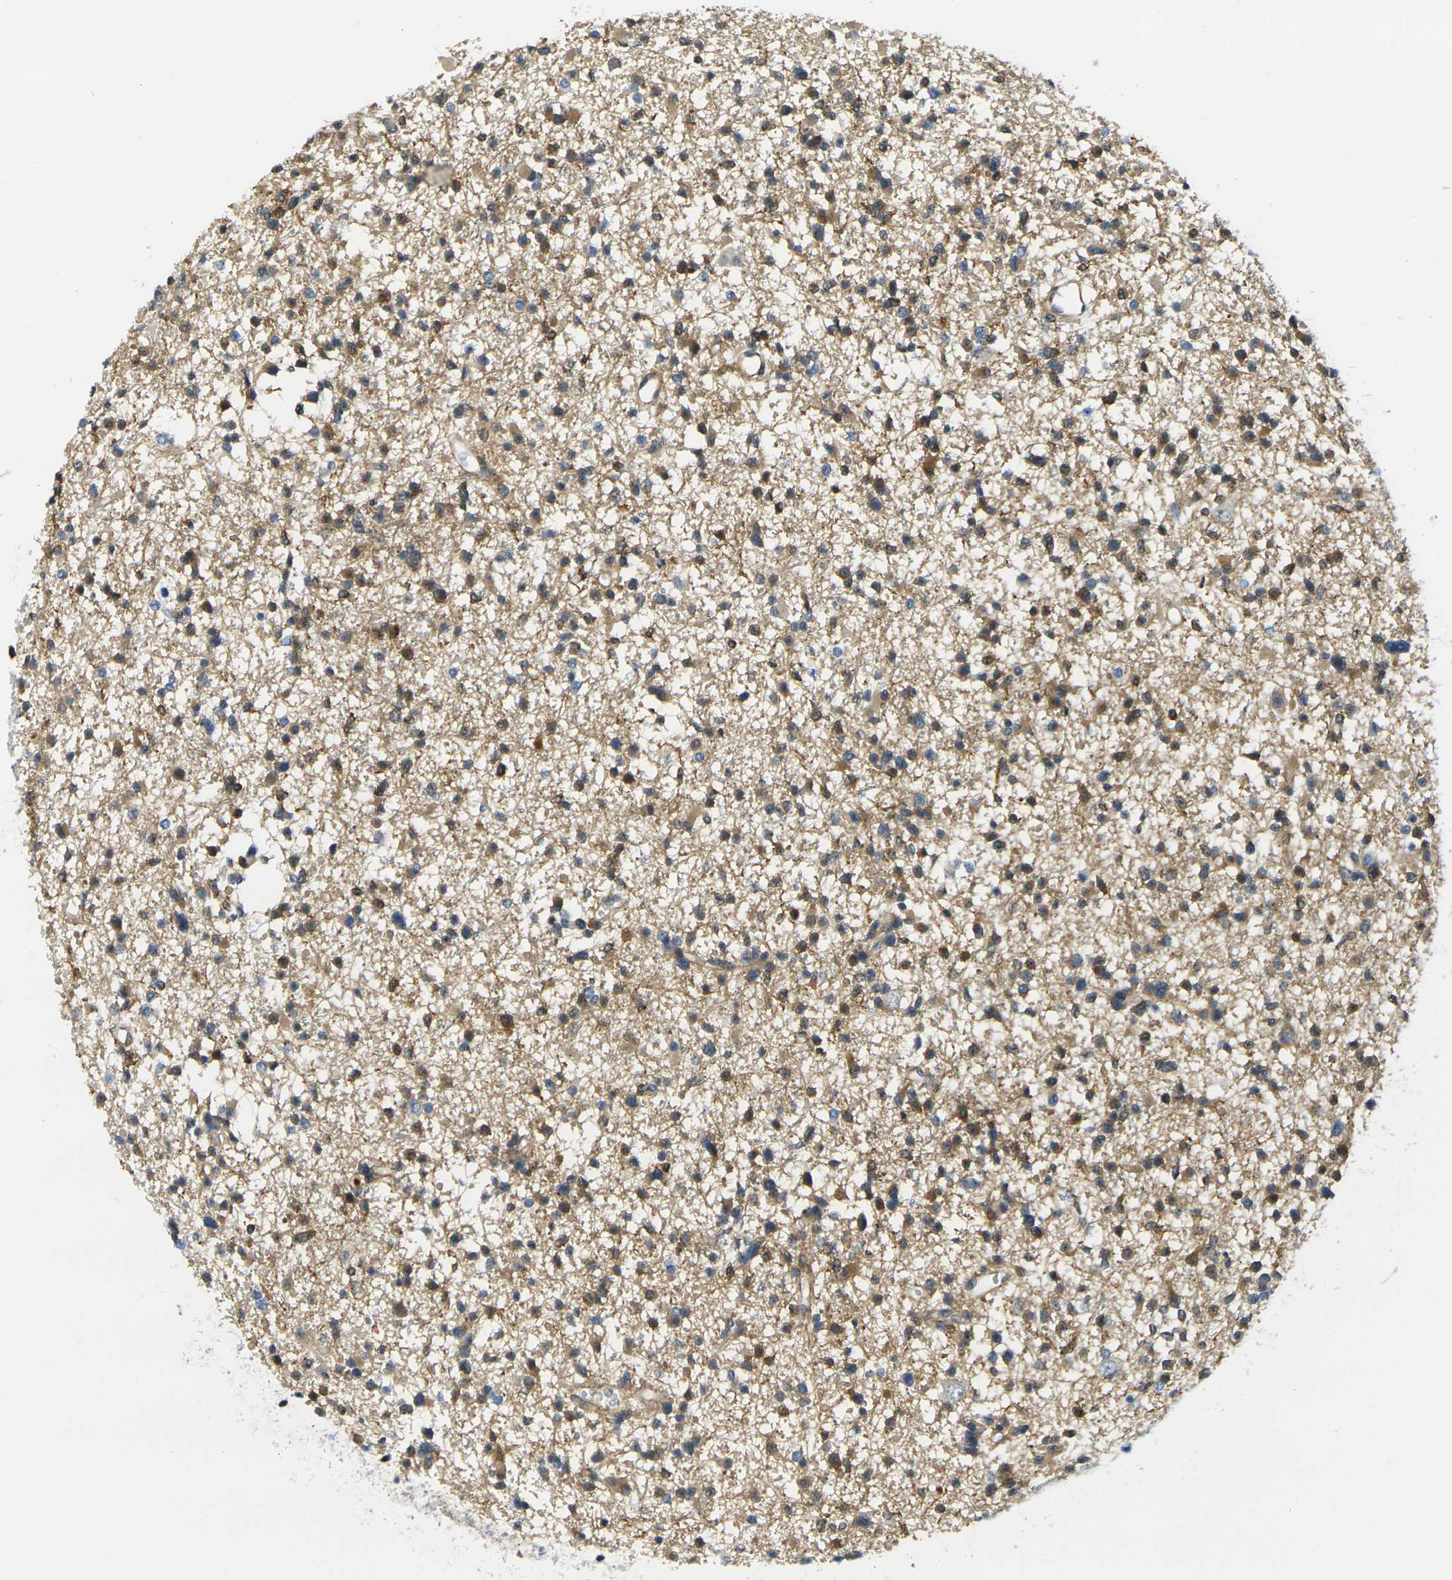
{"staining": {"intensity": "moderate", "quantity": "<25%", "location": "cytoplasmic/membranous"}, "tissue": "glioma", "cell_type": "Tumor cells", "image_type": "cancer", "snomed": [{"axis": "morphology", "description": "Glioma, malignant, Low grade"}, {"axis": "topography", "description": "Brain"}], "caption": "Malignant glioma (low-grade) stained for a protein (brown) demonstrates moderate cytoplasmic/membranous positive positivity in approximately <25% of tumor cells.", "gene": "LASP1", "patient": {"sex": "female", "age": 22}}